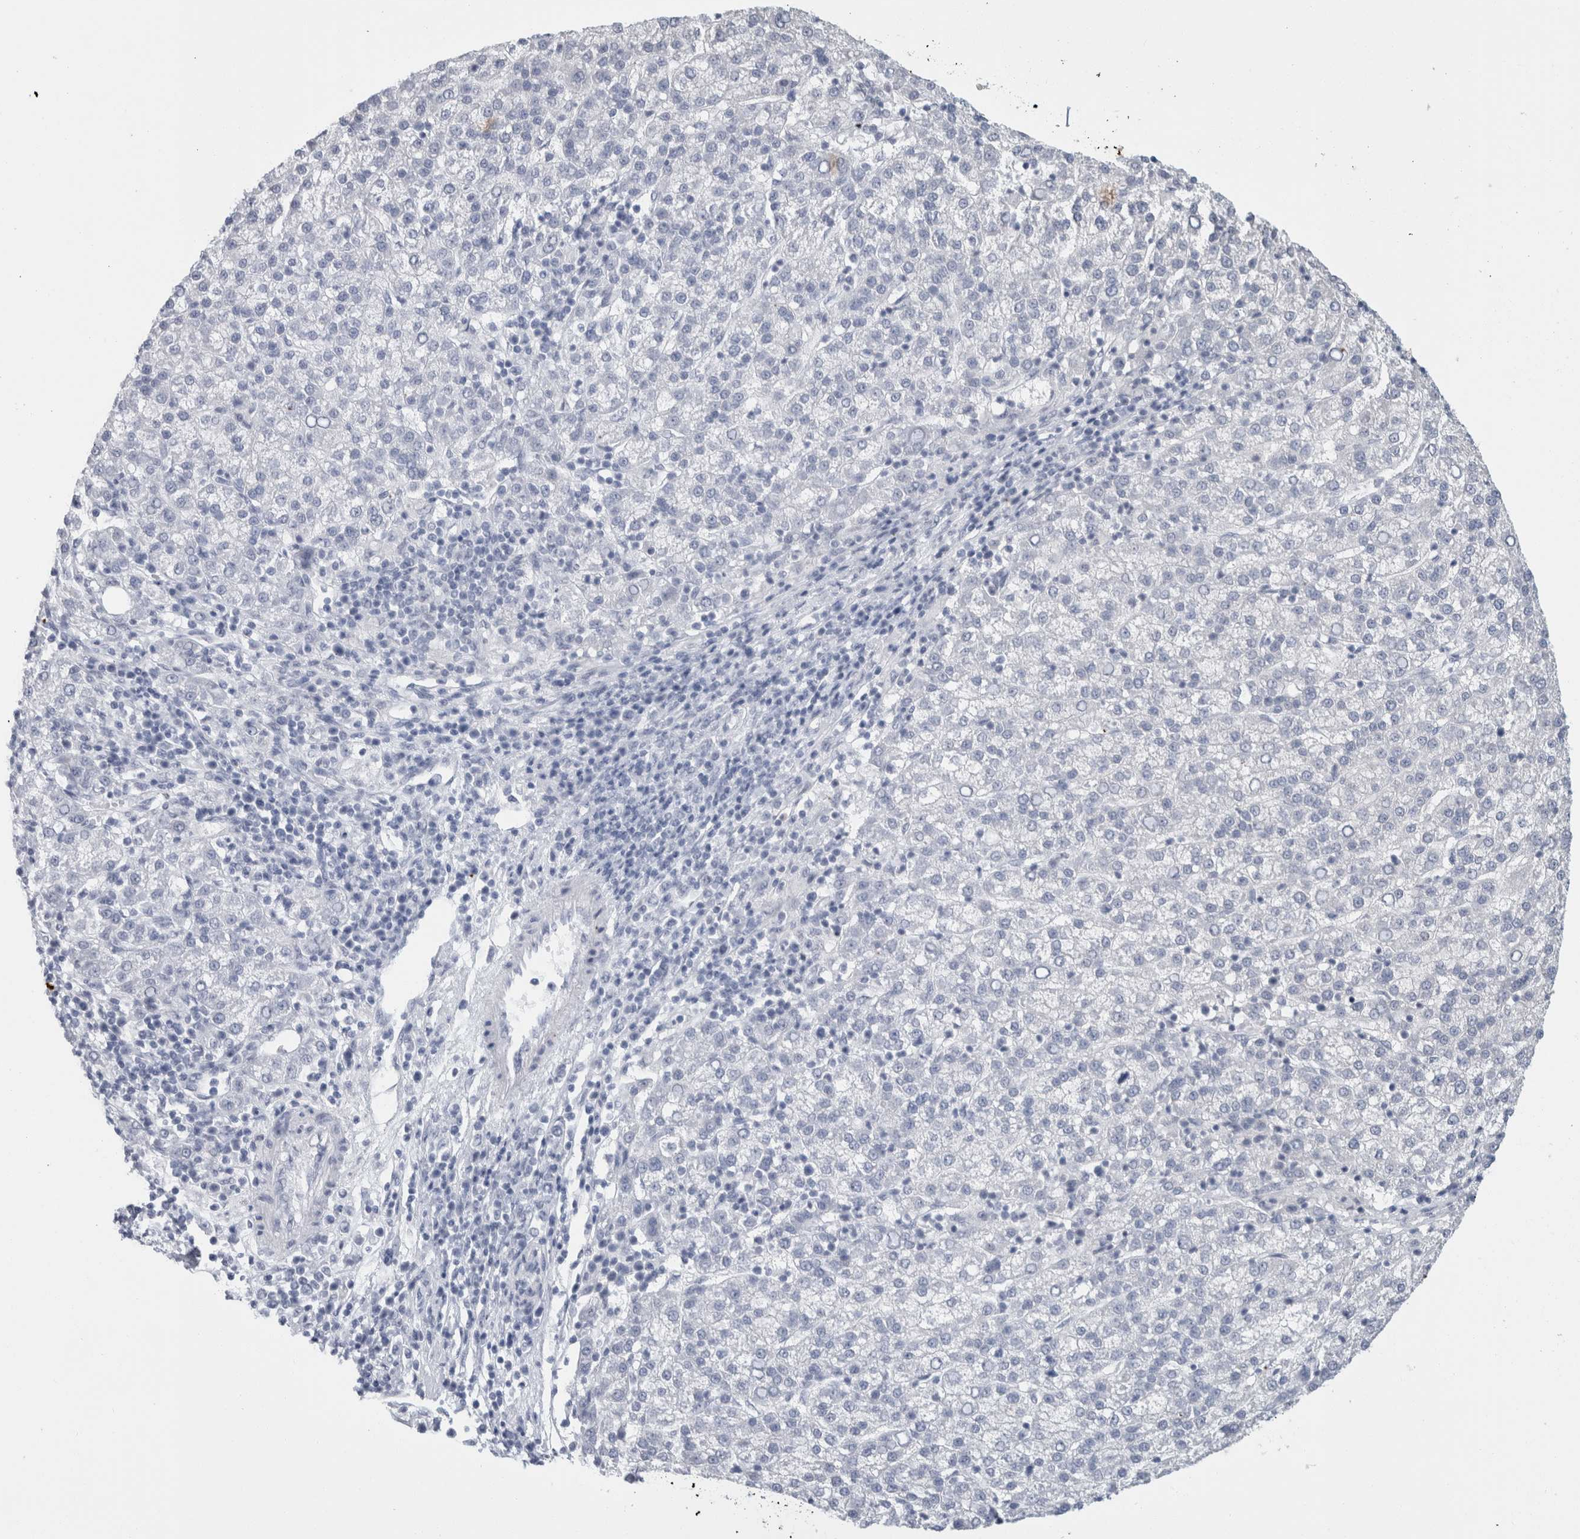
{"staining": {"intensity": "negative", "quantity": "none", "location": "none"}, "tissue": "liver cancer", "cell_type": "Tumor cells", "image_type": "cancer", "snomed": [{"axis": "morphology", "description": "Carcinoma, Hepatocellular, NOS"}, {"axis": "topography", "description": "Liver"}], "caption": "IHC histopathology image of human liver cancer stained for a protein (brown), which reveals no staining in tumor cells.", "gene": "ZNF770", "patient": {"sex": "female", "age": 58}}